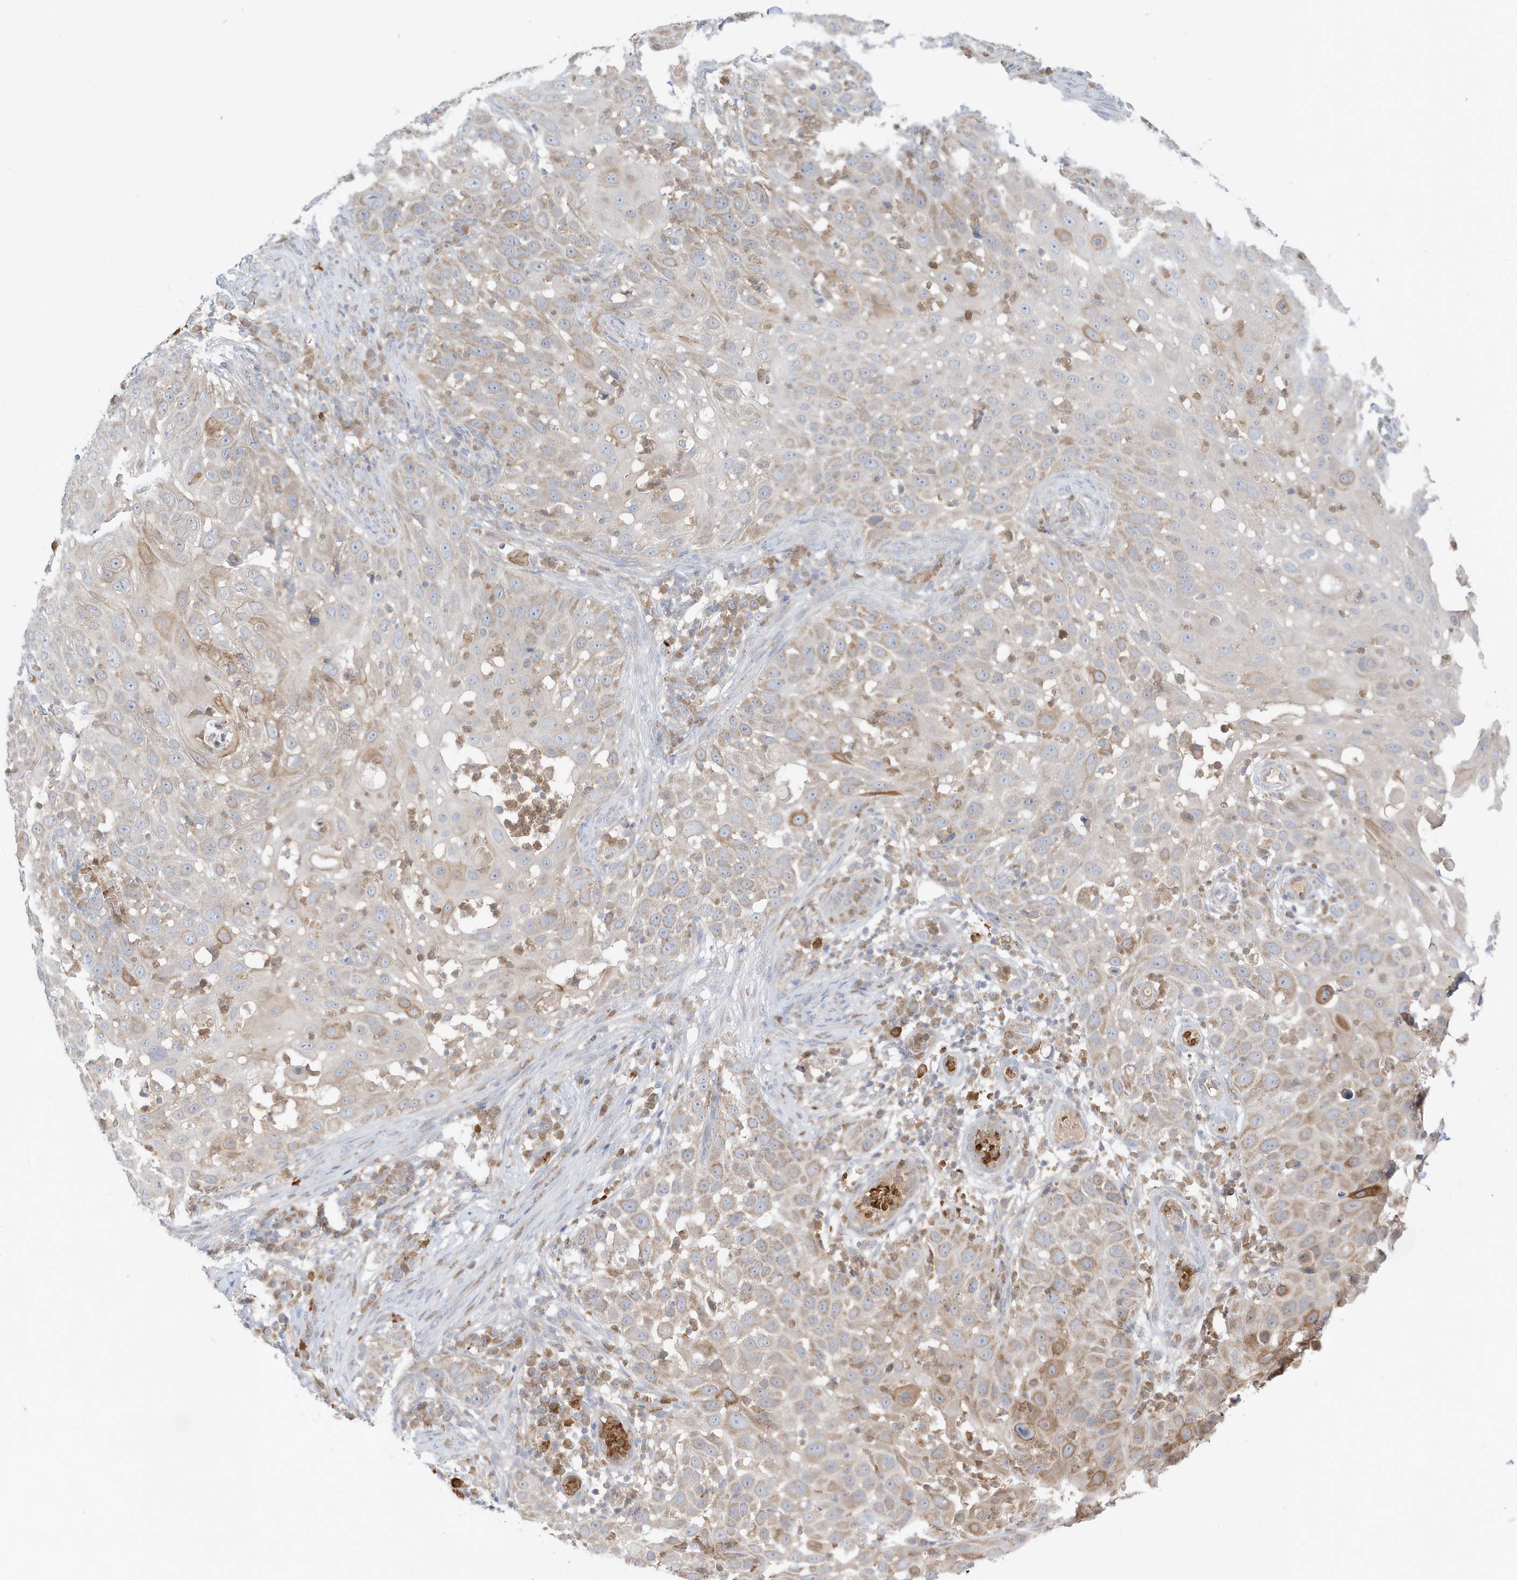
{"staining": {"intensity": "moderate", "quantity": "25%-75%", "location": "cytoplasmic/membranous"}, "tissue": "skin cancer", "cell_type": "Tumor cells", "image_type": "cancer", "snomed": [{"axis": "morphology", "description": "Squamous cell carcinoma, NOS"}, {"axis": "topography", "description": "Skin"}], "caption": "Skin squamous cell carcinoma stained with immunohistochemistry demonstrates moderate cytoplasmic/membranous staining in approximately 25%-75% of tumor cells.", "gene": "NPPC", "patient": {"sex": "female", "age": 44}}